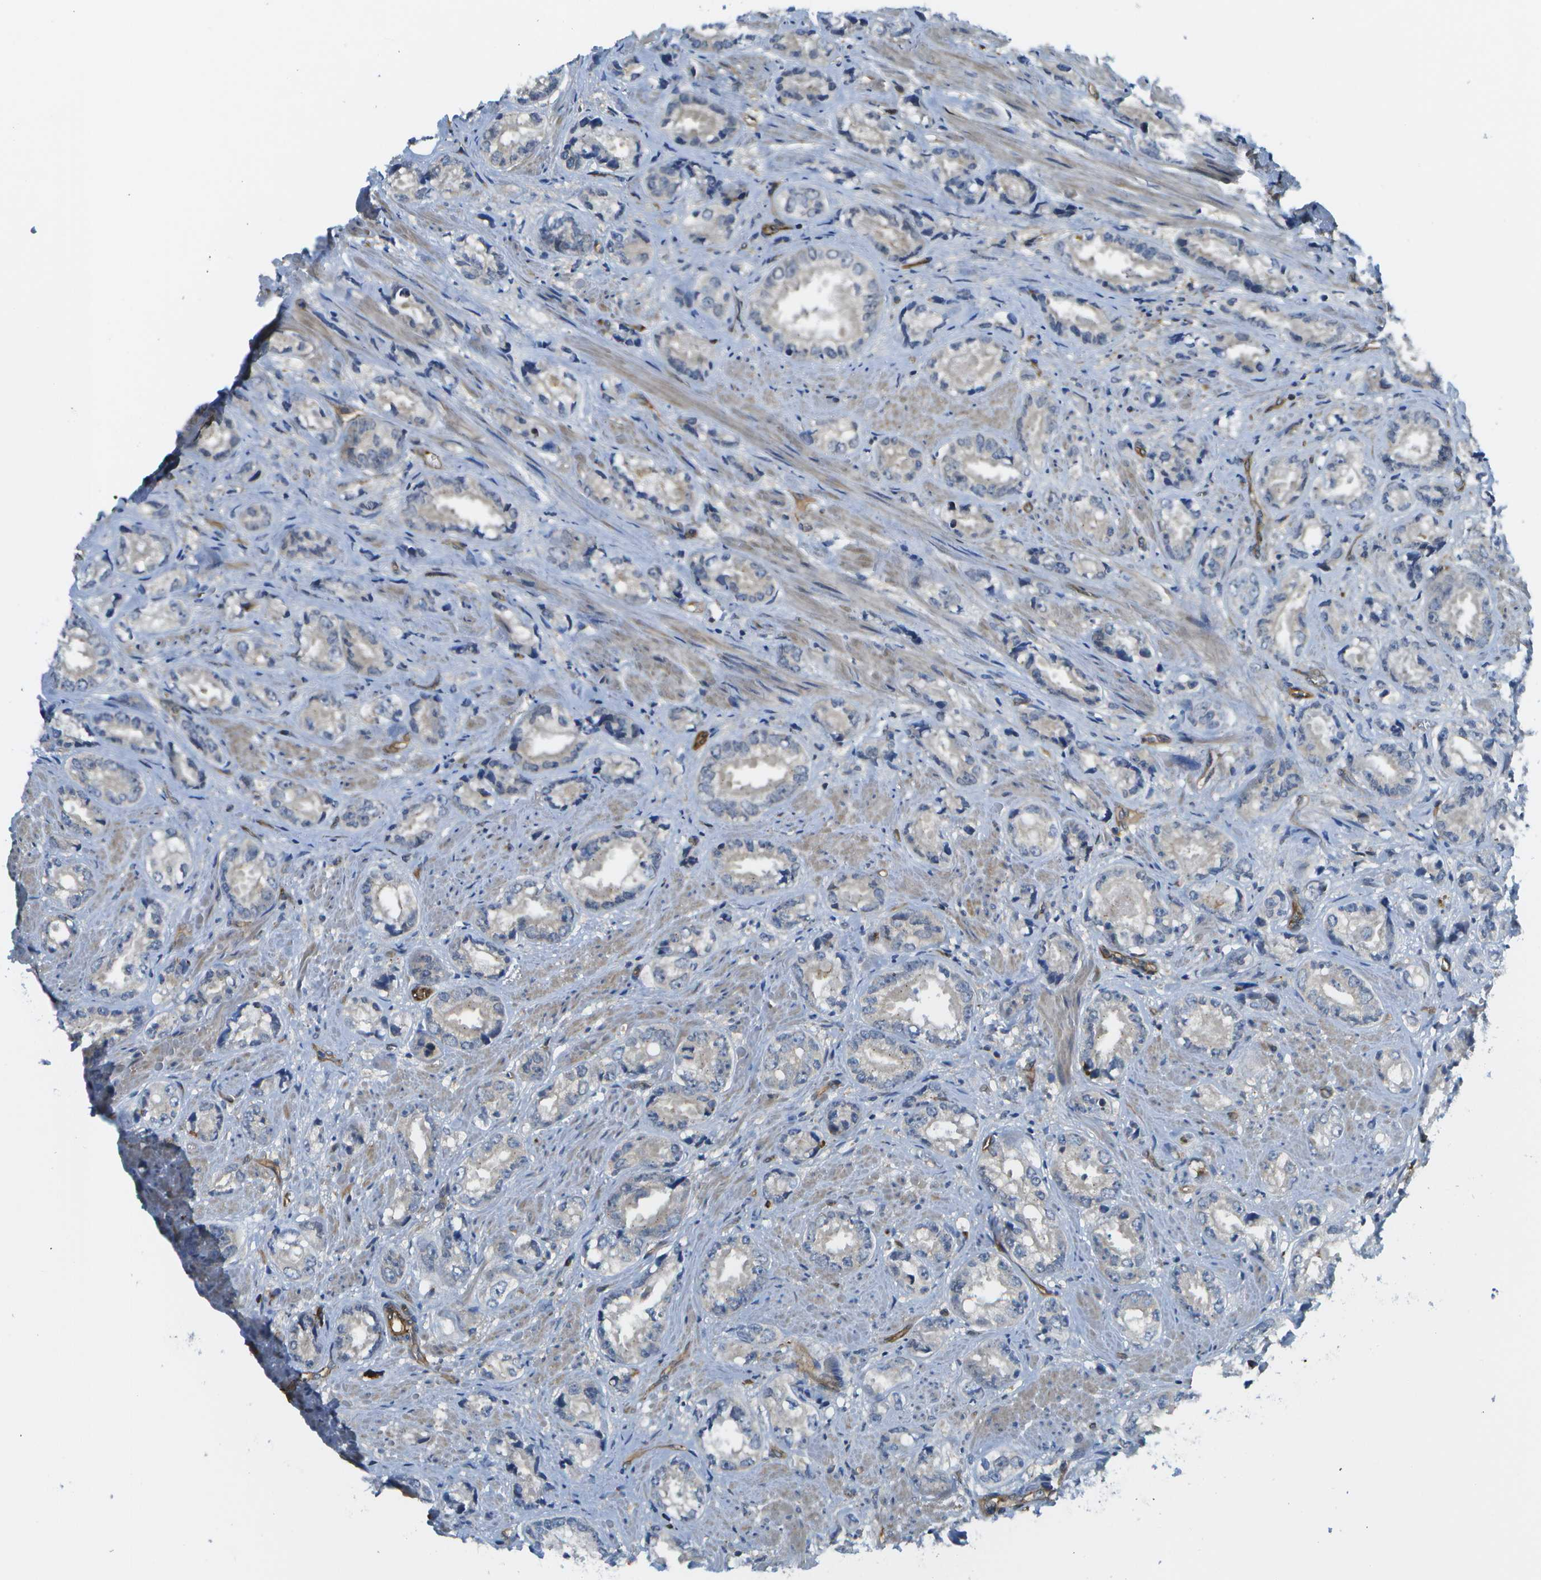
{"staining": {"intensity": "negative", "quantity": "none", "location": "none"}, "tissue": "prostate cancer", "cell_type": "Tumor cells", "image_type": "cancer", "snomed": [{"axis": "morphology", "description": "Adenocarcinoma, High grade"}, {"axis": "topography", "description": "Prostate"}], "caption": "Human prostate cancer stained for a protein using IHC demonstrates no positivity in tumor cells.", "gene": "KIAA0040", "patient": {"sex": "male", "age": 61}}